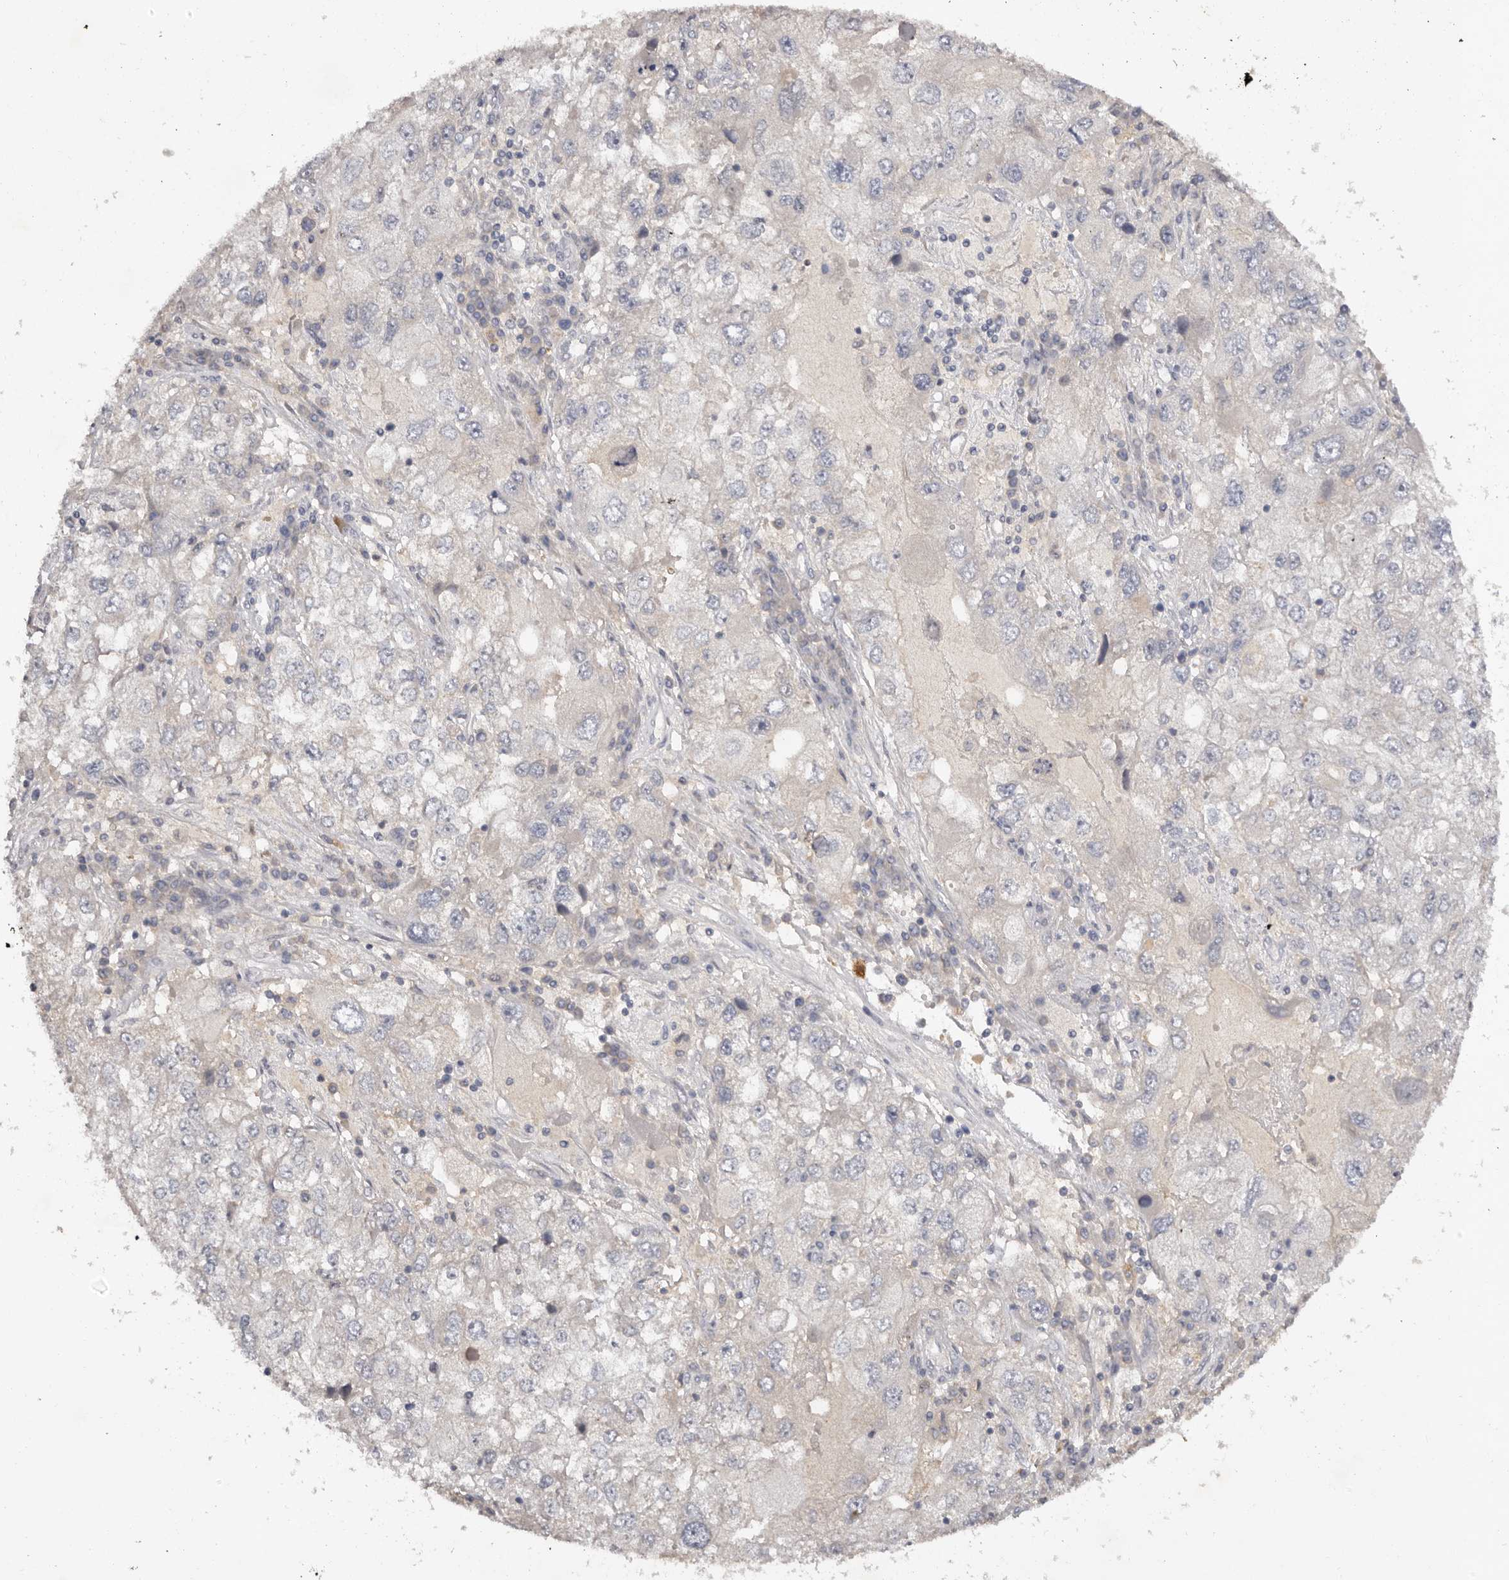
{"staining": {"intensity": "negative", "quantity": "none", "location": "none"}, "tissue": "endometrial cancer", "cell_type": "Tumor cells", "image_type": "cancer", "snomed": [{"axis": "morphology", "description": "Adenocarcinoma, NOS"}, {"axis": "topography", "description": "Endometrium"}], "caption": "Immunohistochemistry photomicrograph of human endometrial cancer (adenocarcinoma) stained for a protein (brown), which demonstrates no positivity in tumor cells.", "gene": "SCUBE2", "patient": {"sex": "female", "age": 49}}